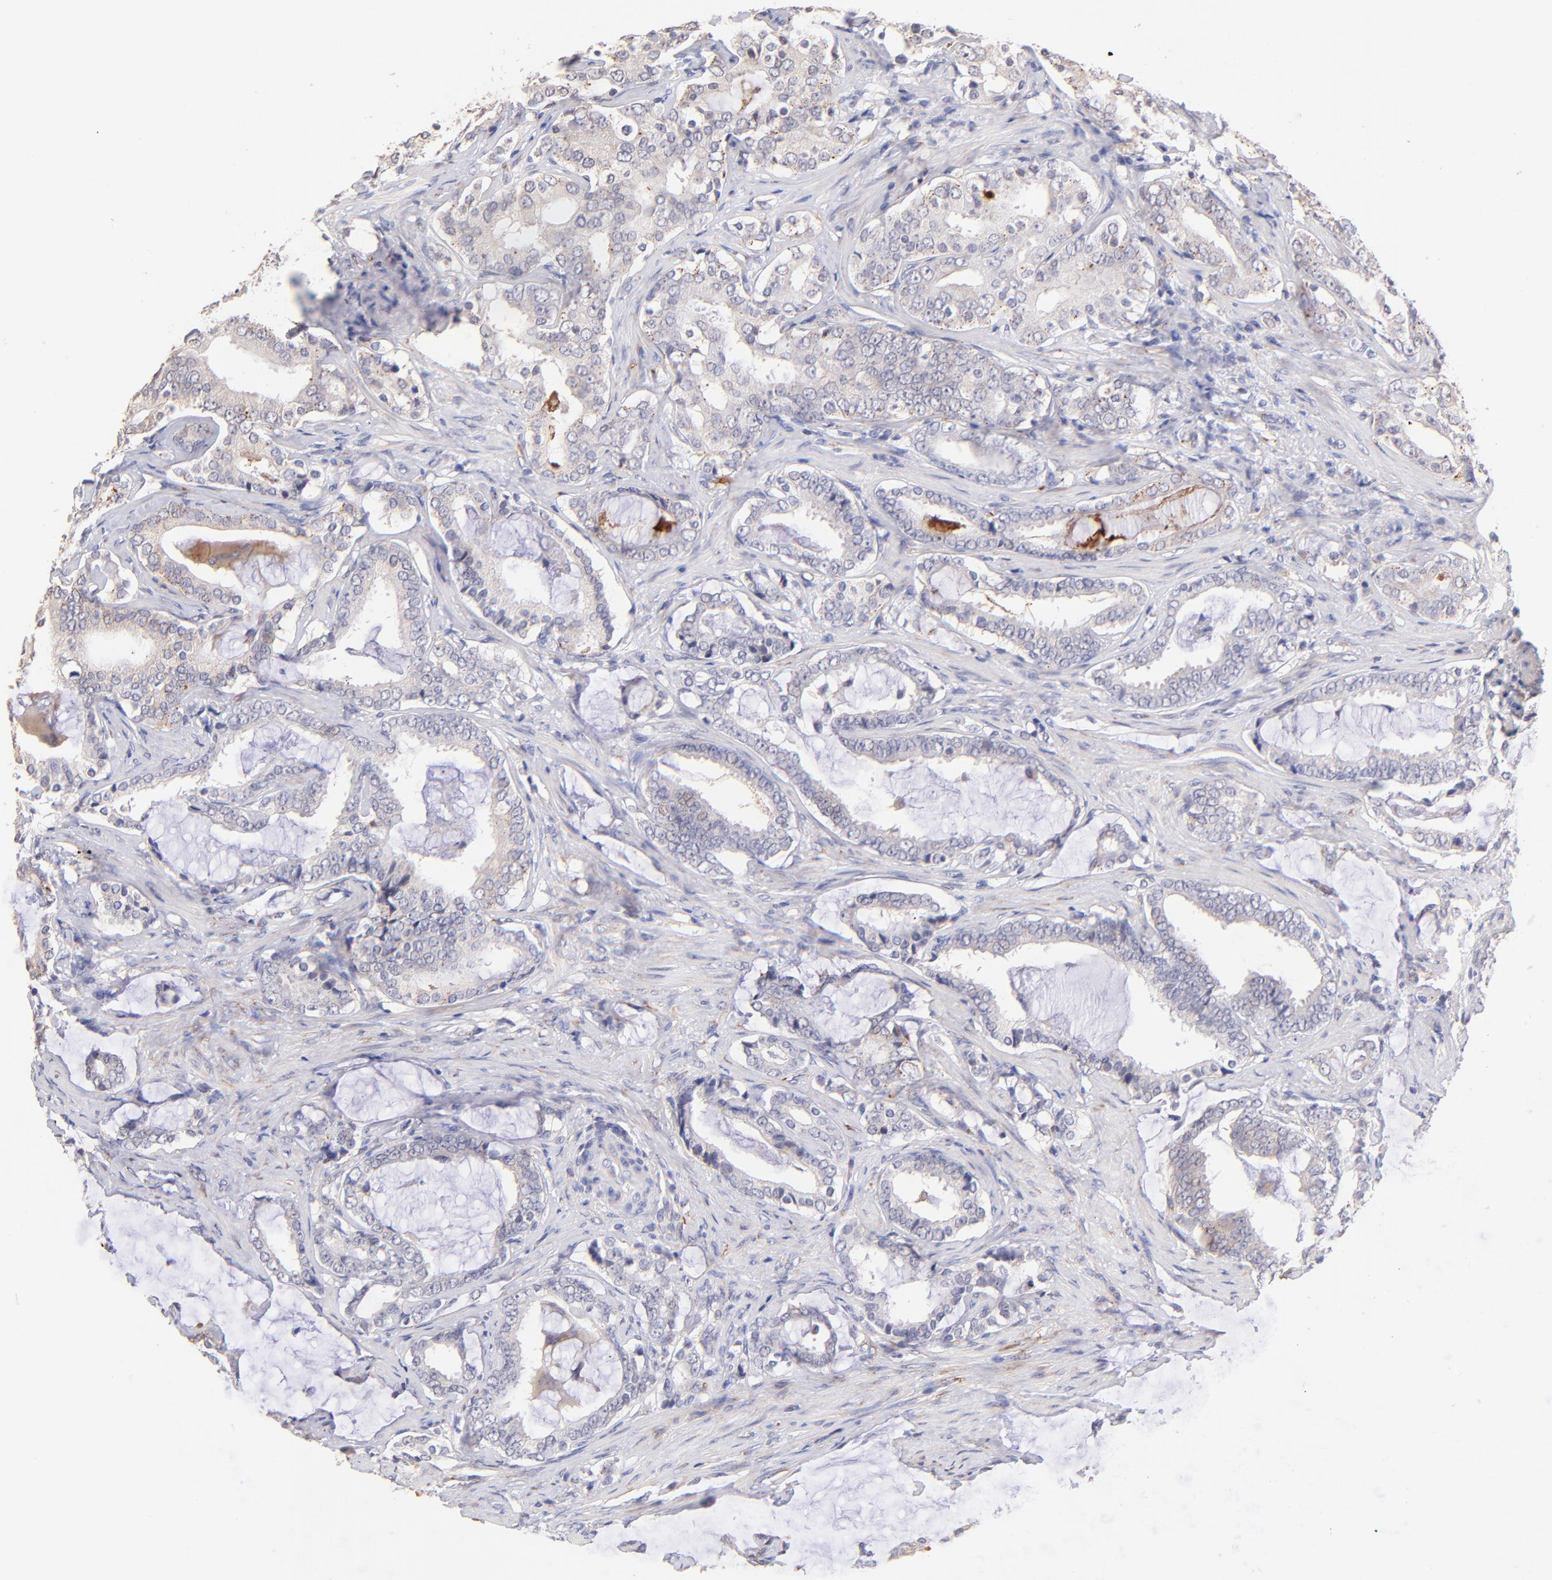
{"staining": {"intensity": "weak", "quantity": "<25%", "location": "cytoplasmic/membranous"}, "tissue": "prostate cancer", "cell_type": "Tumor cells", "image_type": "cancer", "snomed": [{"axis": "morphology", "description": "Adenocarcinoma, Low grade"}, {"axis": "topography", "description": "Prostate"}], "caption": "This is a image of immunohistochemistry staining of prostate cancer (adenocarcinoma (low-grade)), which shows no expression in tumor cells.", "gene": "SPARC", "patient": {"sex": "male", "age": 59}}